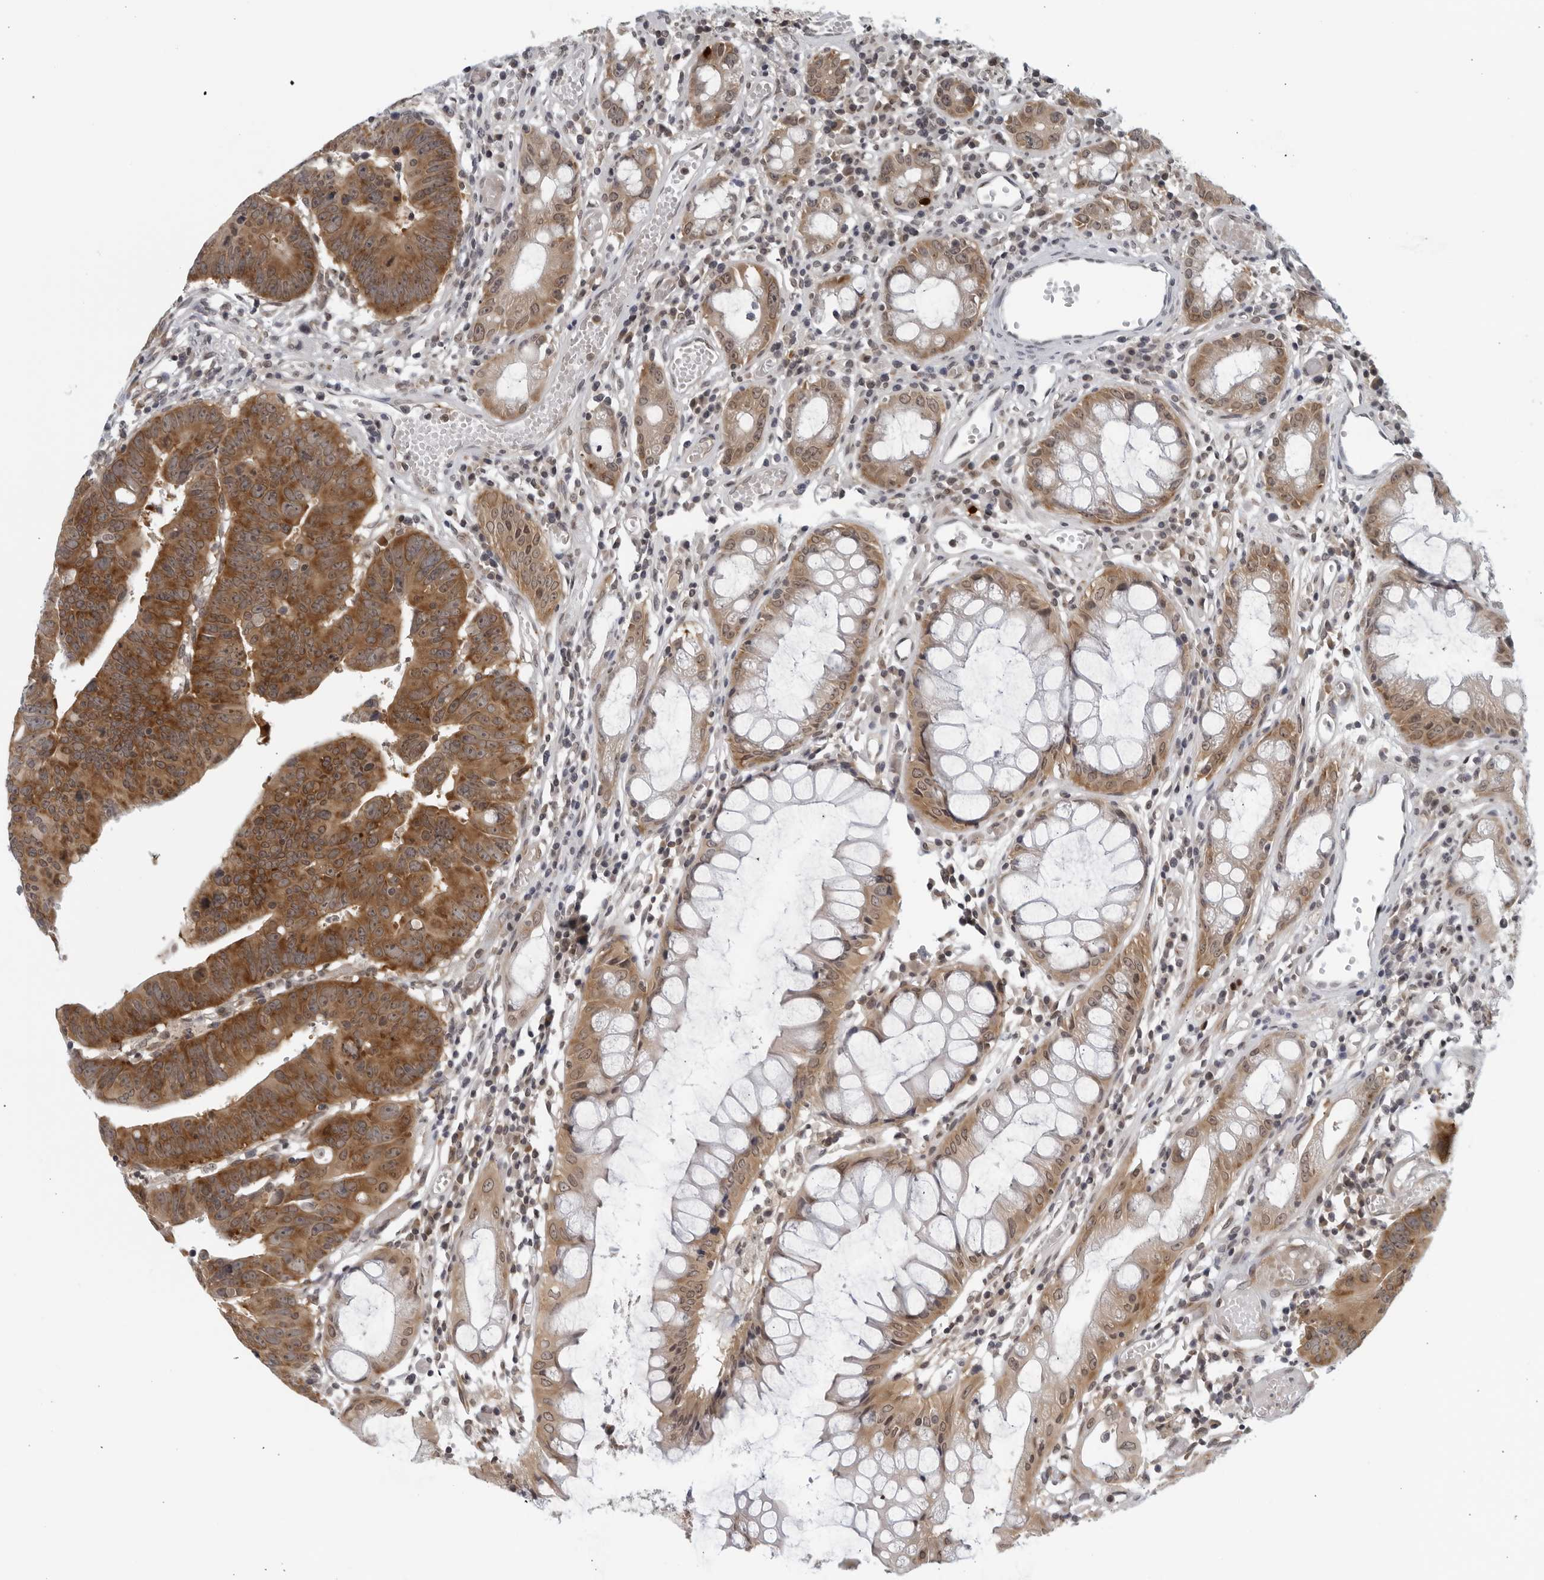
{"staining": {"intensity": "strong", "quantity": ">75%", "location": "cytoplasmic/membranous"}, "tissue": "colorectal cancer", "cell_type": "Tumor cells", "image_type": "cancer", "snomed": [{"axis": "morphology", "description": "Adenocarcinoma, NOS"}, {"axis": "topography", "description": "Rectum"}], "caption": "The immunohistochemical stain labels strong cytoplasmic/membranous staining in tumor cells of colorectal cancer tissue. The staining was performed using DAB to visualize the protein expression in brown, while the nuclei were stained in blue with hematoxylin (Magnification: 20x).", "gene": "RC3H1", "patient": {"sex": "female", "age": 65}}